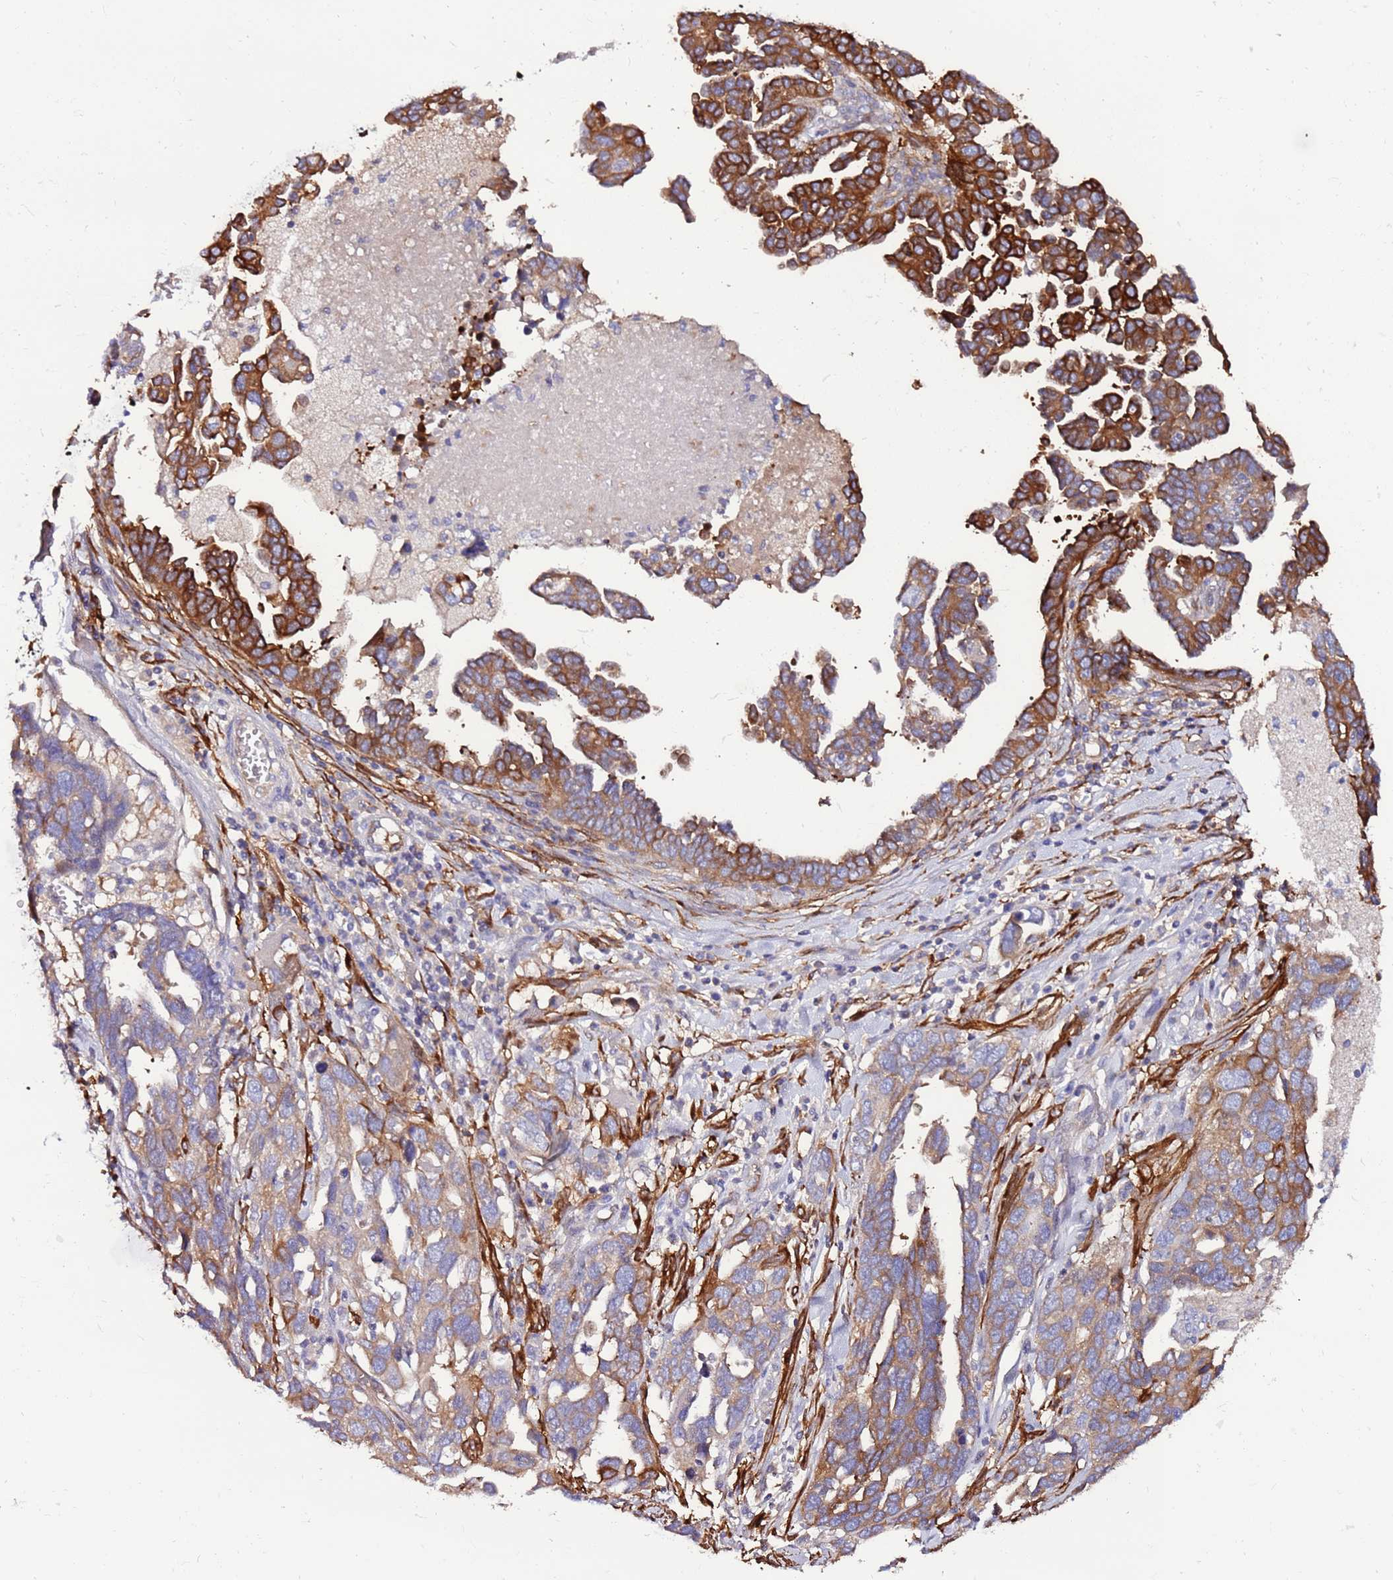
{"staining": {"intensity": "strong", "quantity": "25%-75%", "location": "cytoplasmic/membranous"}, "tissue": "ovarian cancer", "cell_type": "Tumor cells", "image_type": "cancer", "snomed": [{"axis": "morphology", "description": "Cystadenocarcinoma, serous, NOS"}, {"axis": "topography", "description": "Ovary"}], "caption": "Ovarian cancer (serous cystadenocarcinoma) was stained to show a protein in brown. There is high levels of strong cytoplasmic/membranous staining in approximately 25%-75% of tumor cells. The staining was performed using DAB (3,3'-diaminobenzidine) to visualize the protein expression in brown, while the nuclei were stained in blue with hematoxylin (Magnification: 20x).", "gene": "FAM174C", "patient": {"sex": "female", "age": 54}}